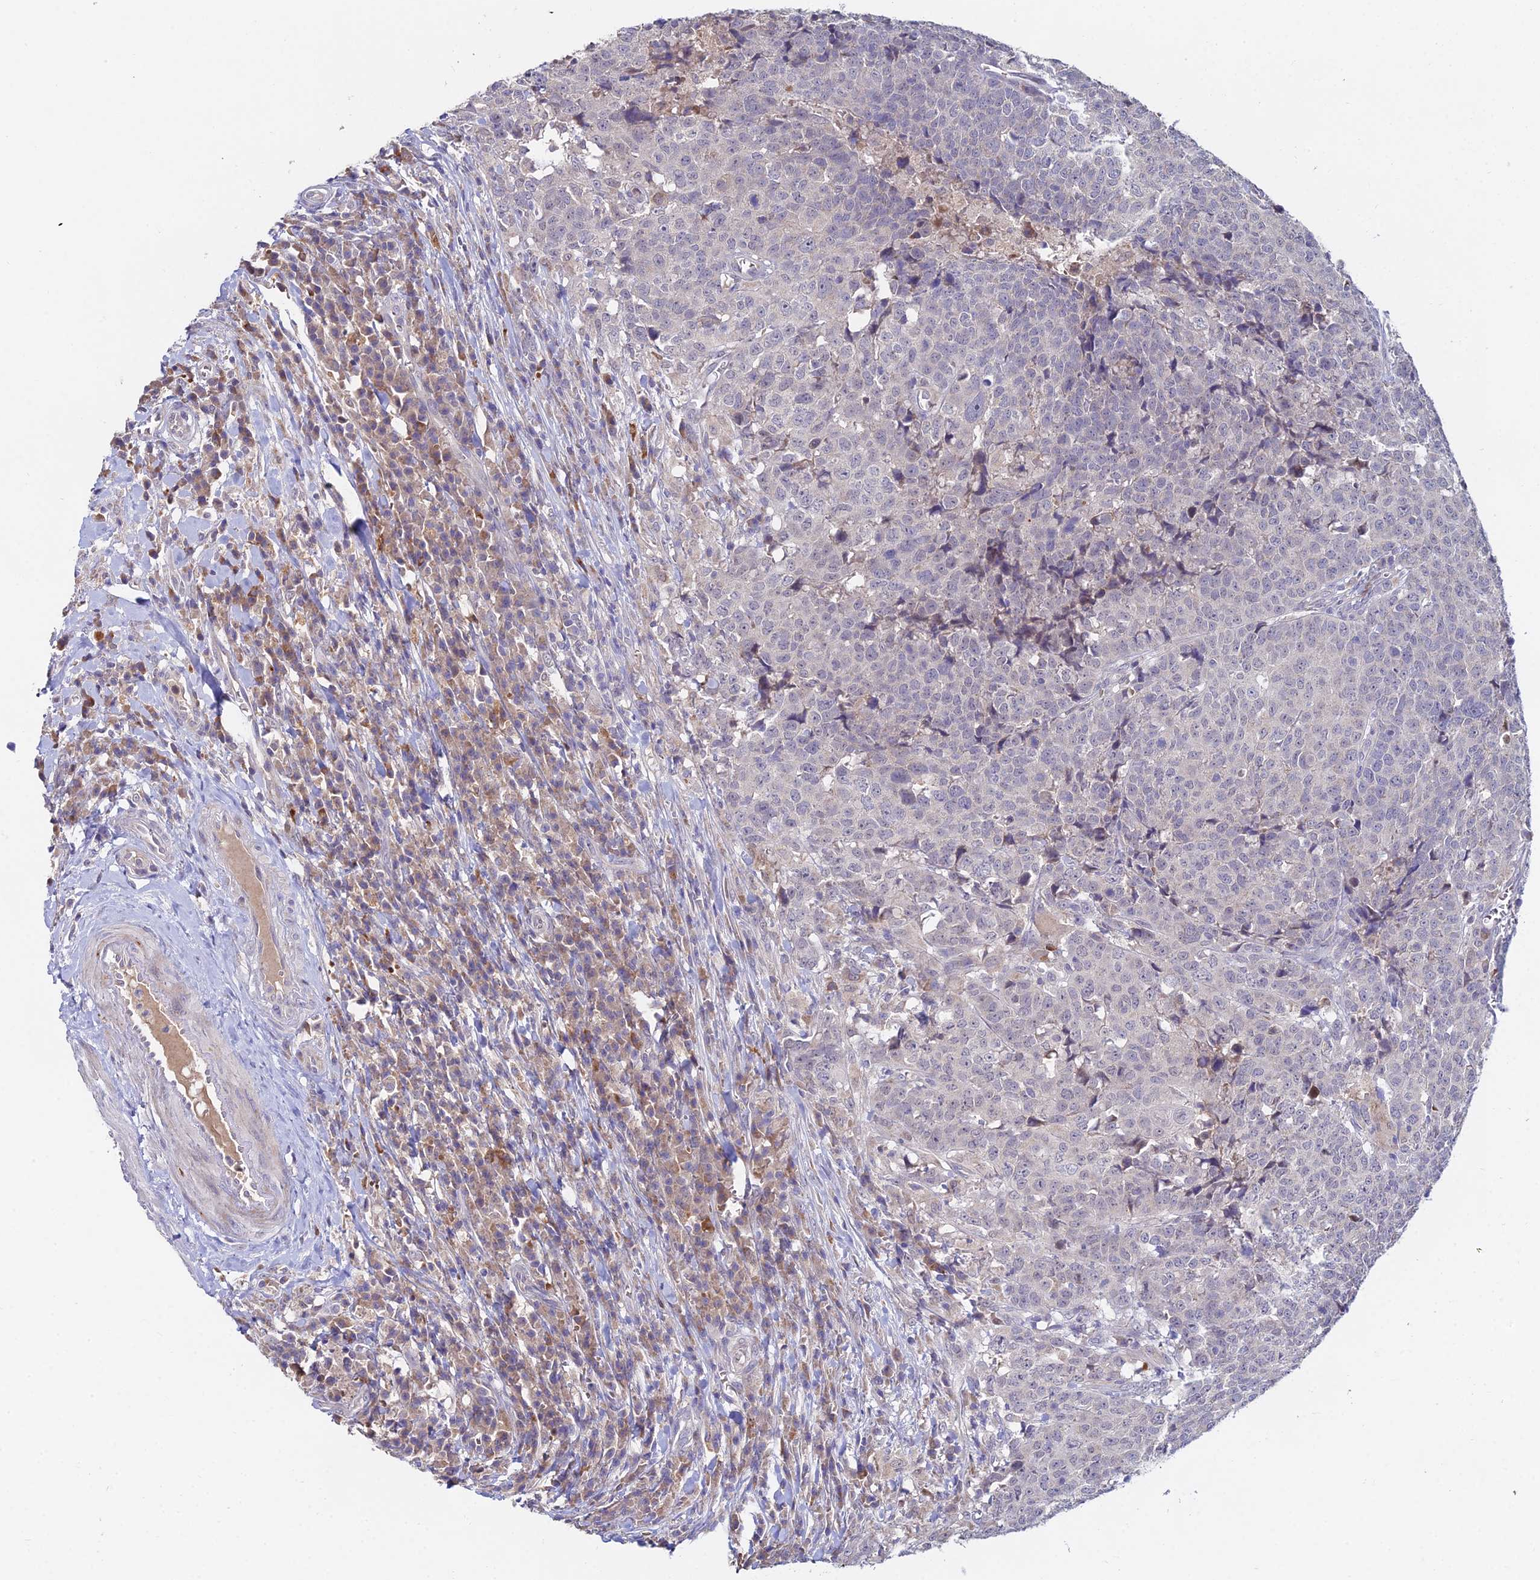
{"staining": {"intensity": "negative", "quantity": "none", "location": "none"}, "tissue": "head and neck cancer", "cell_type": "Tumor cells", "image_type": "cancer", "snomed": [{"axis": "morphology", "description": "Squamous cell carcinoma, NOS"}, {"axis": "topography", "description": "Head-Neck"}], "caption": "The micrograph exhibits no staining of tumor cells in head and neck cancer (squamous cell carcinoma).", "gene": "WDR43", "patient": {"sex": "male", "age": 66}}